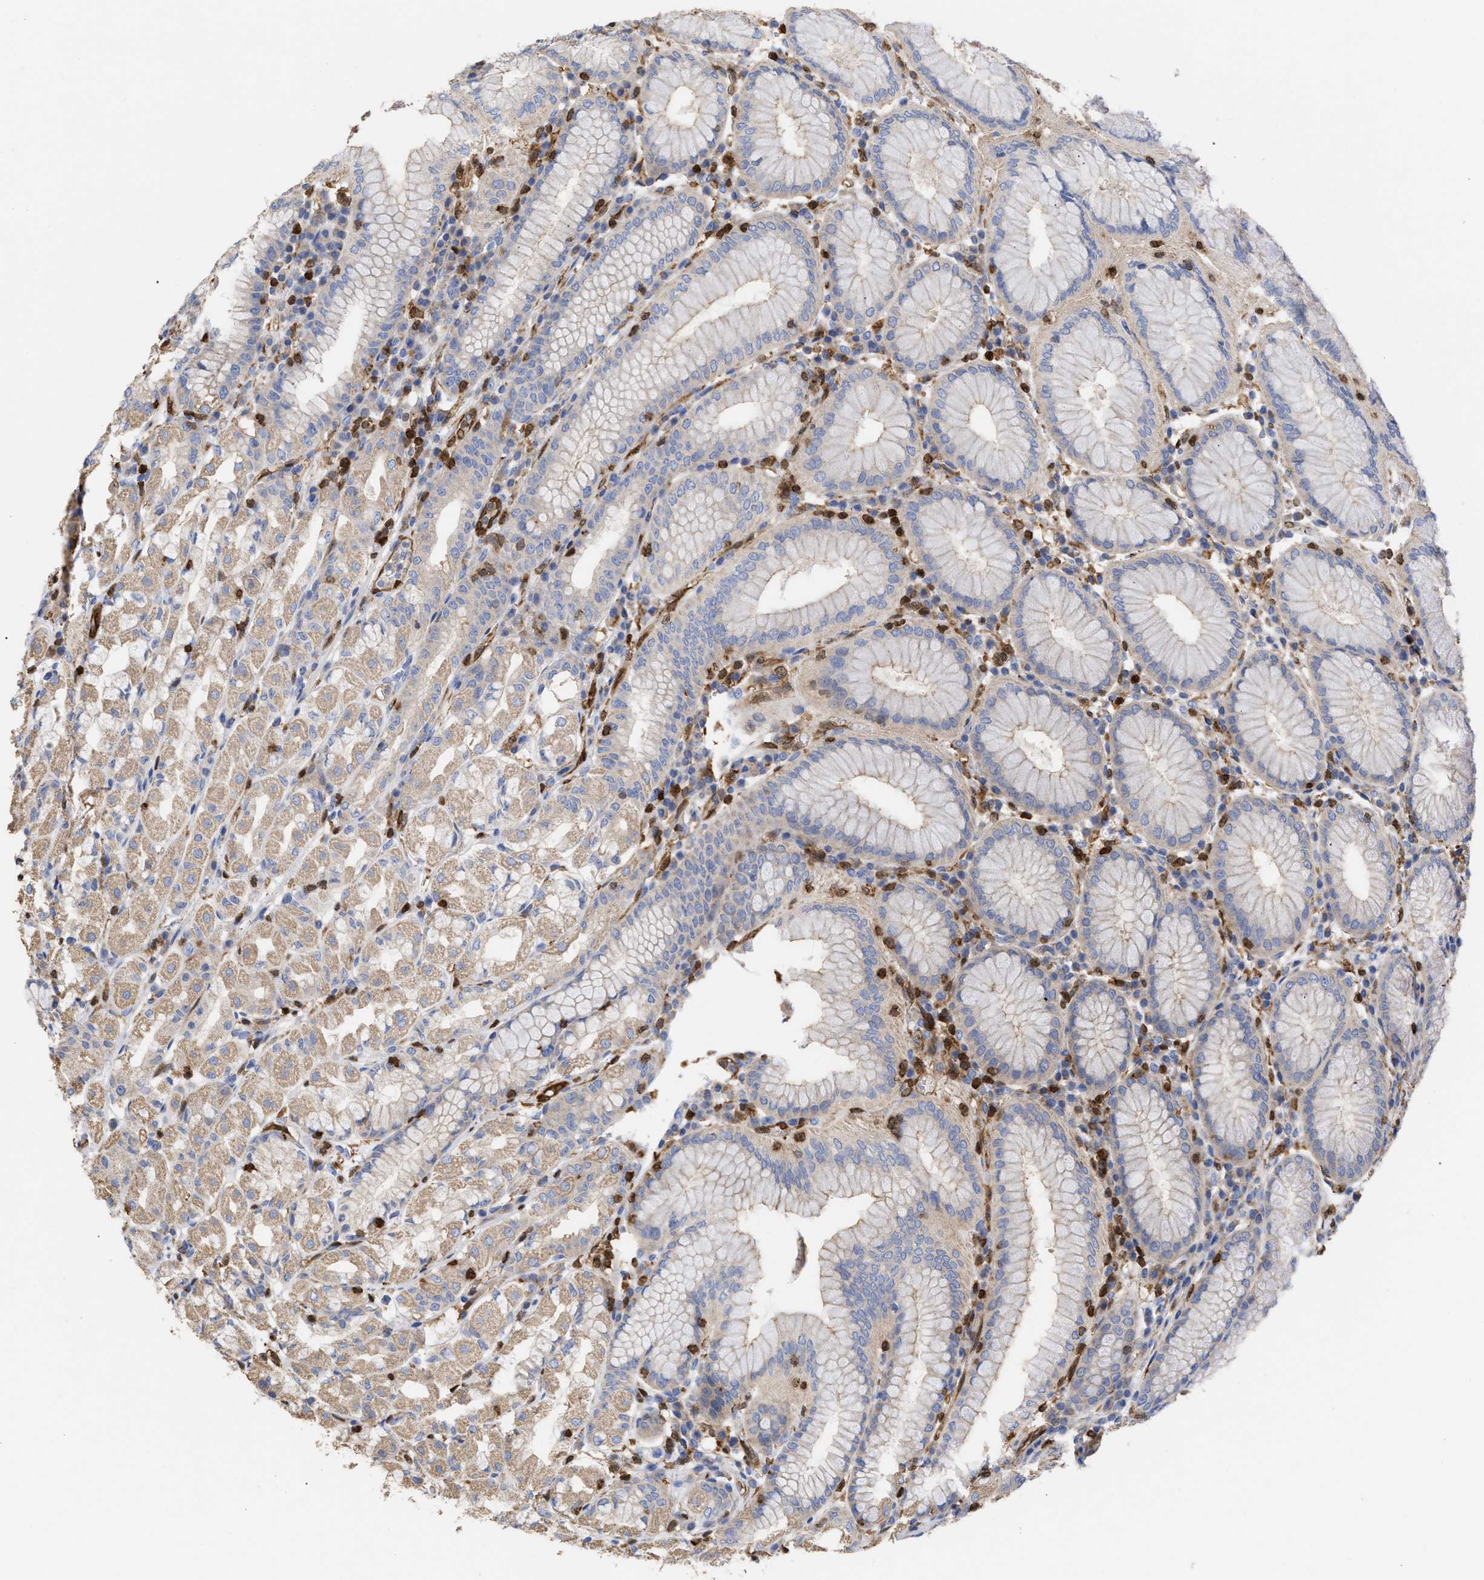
{"staining": {"intensity": "weak", "quantity": ">75%", "location": "cytoplasmic/membranous"}, "tissue": "stomach", "cell_type": "Glandular cells", "image_type": "normal", "snomed": [{"axis": "morphology", "description": "Normal tissue, NOS"}, {"axis": "topography", "description": "Stomach"}, {"axis": "topography", "description": "Stomach, lower"}], "caption": "Immunohistochemistry (IHC) (DAB) staining of unremarkable human stomach demonstrates weak cytoplasmic/membranous protein positivity in about >75% of glandular cells. (brown staining indicates protein expression, while blue staining denotes nuclei).", "gene": "GIMAP4", "patient": {"sex": "female", "age": 56}}